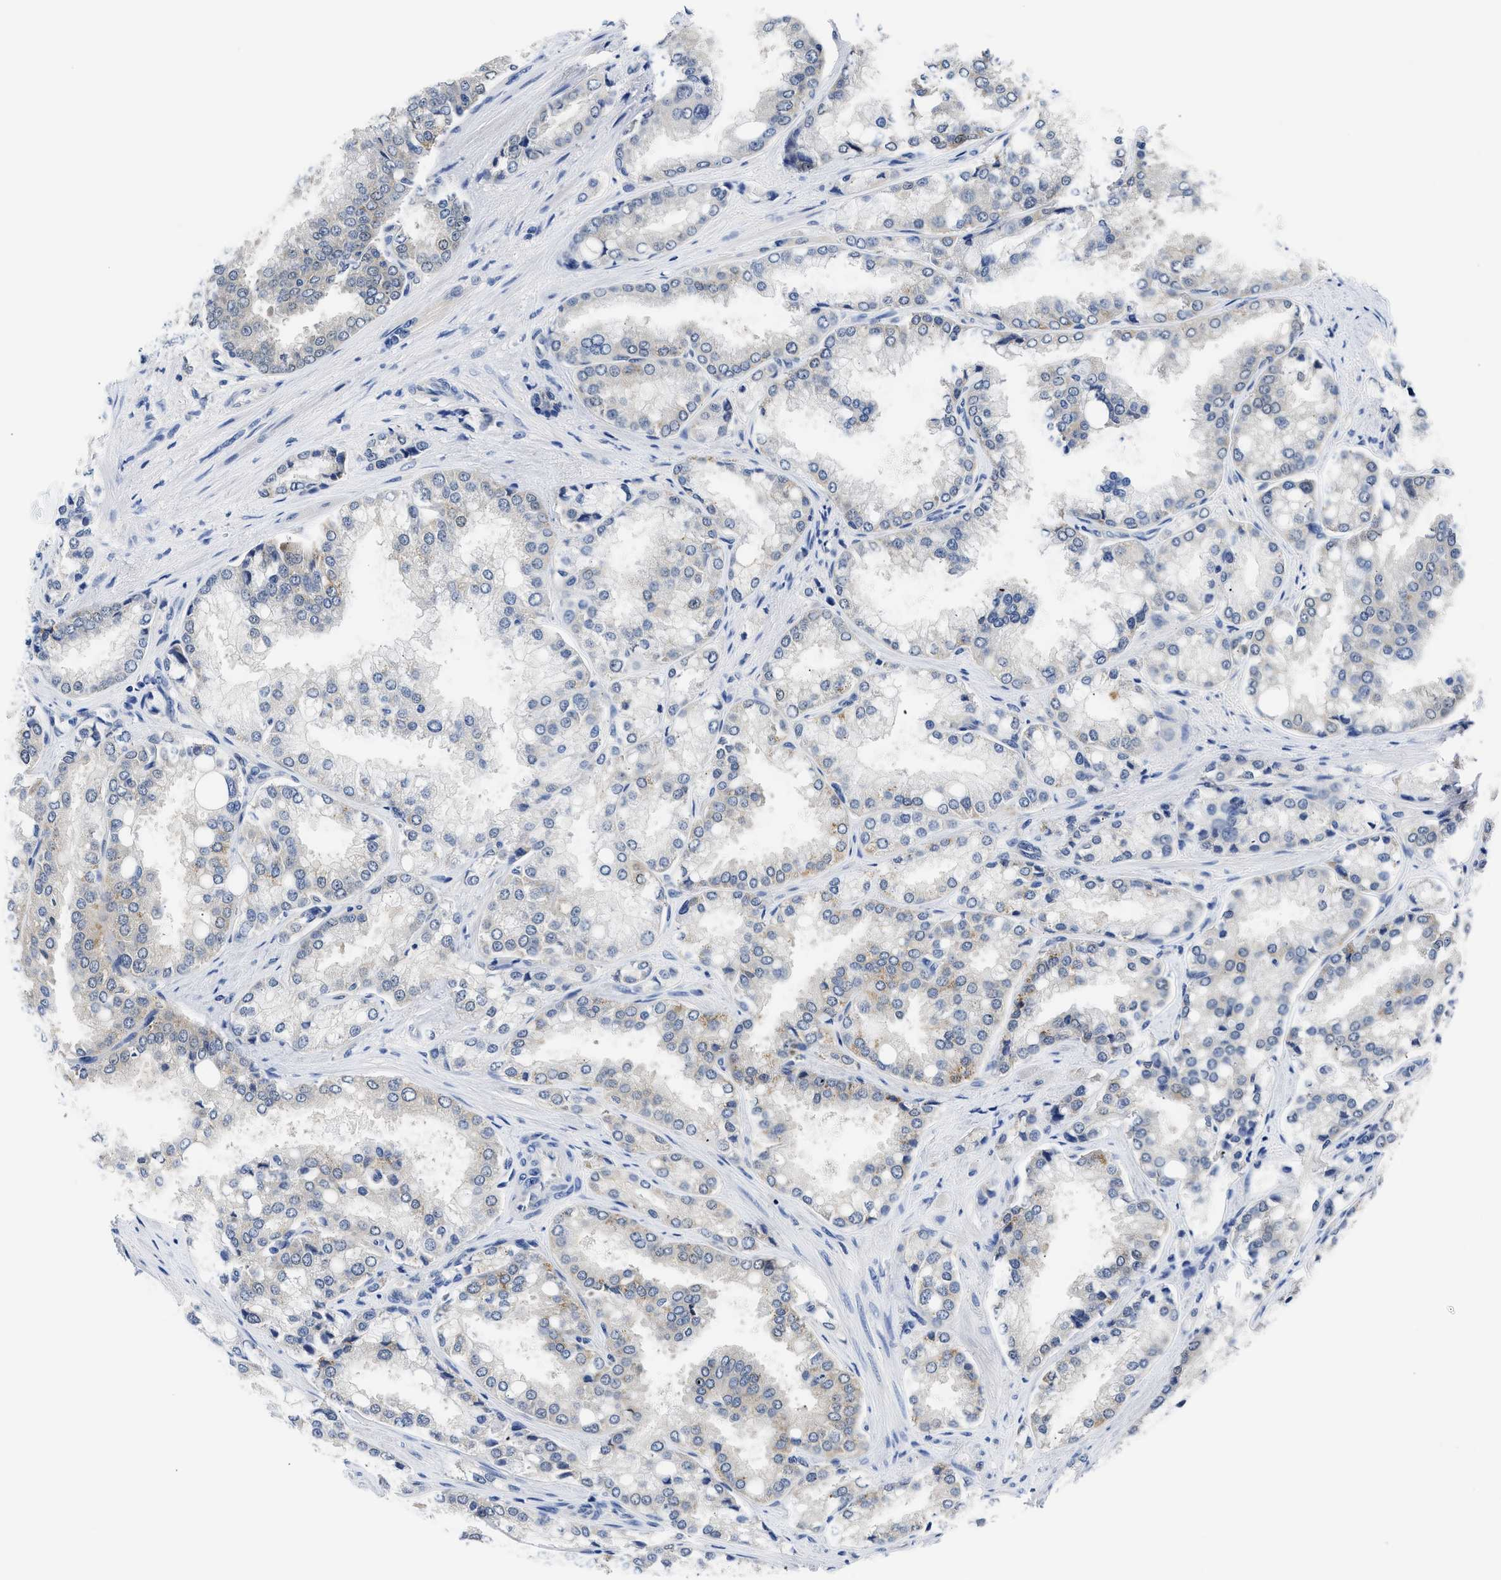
{"staining": {"intensity": "weak", "quantity": "<25%", "location": "cytoplasmic/membranous"}, "tissue": "prostate cancer", "cell_type": "Tumor cells", "image_type": "cancer", "snomed": [{"axis": "morphology", "description": "Adenocarcinoma, High grade"}, {"axis": "topography", "description": "Prostate"}], "caption": "The photomicrograph shows no staining of tumor cells in prostate cancer (high-grade adenocarcinoma).", "gene": "XPO5", "patient": {"sex": "male", "age": 50}}